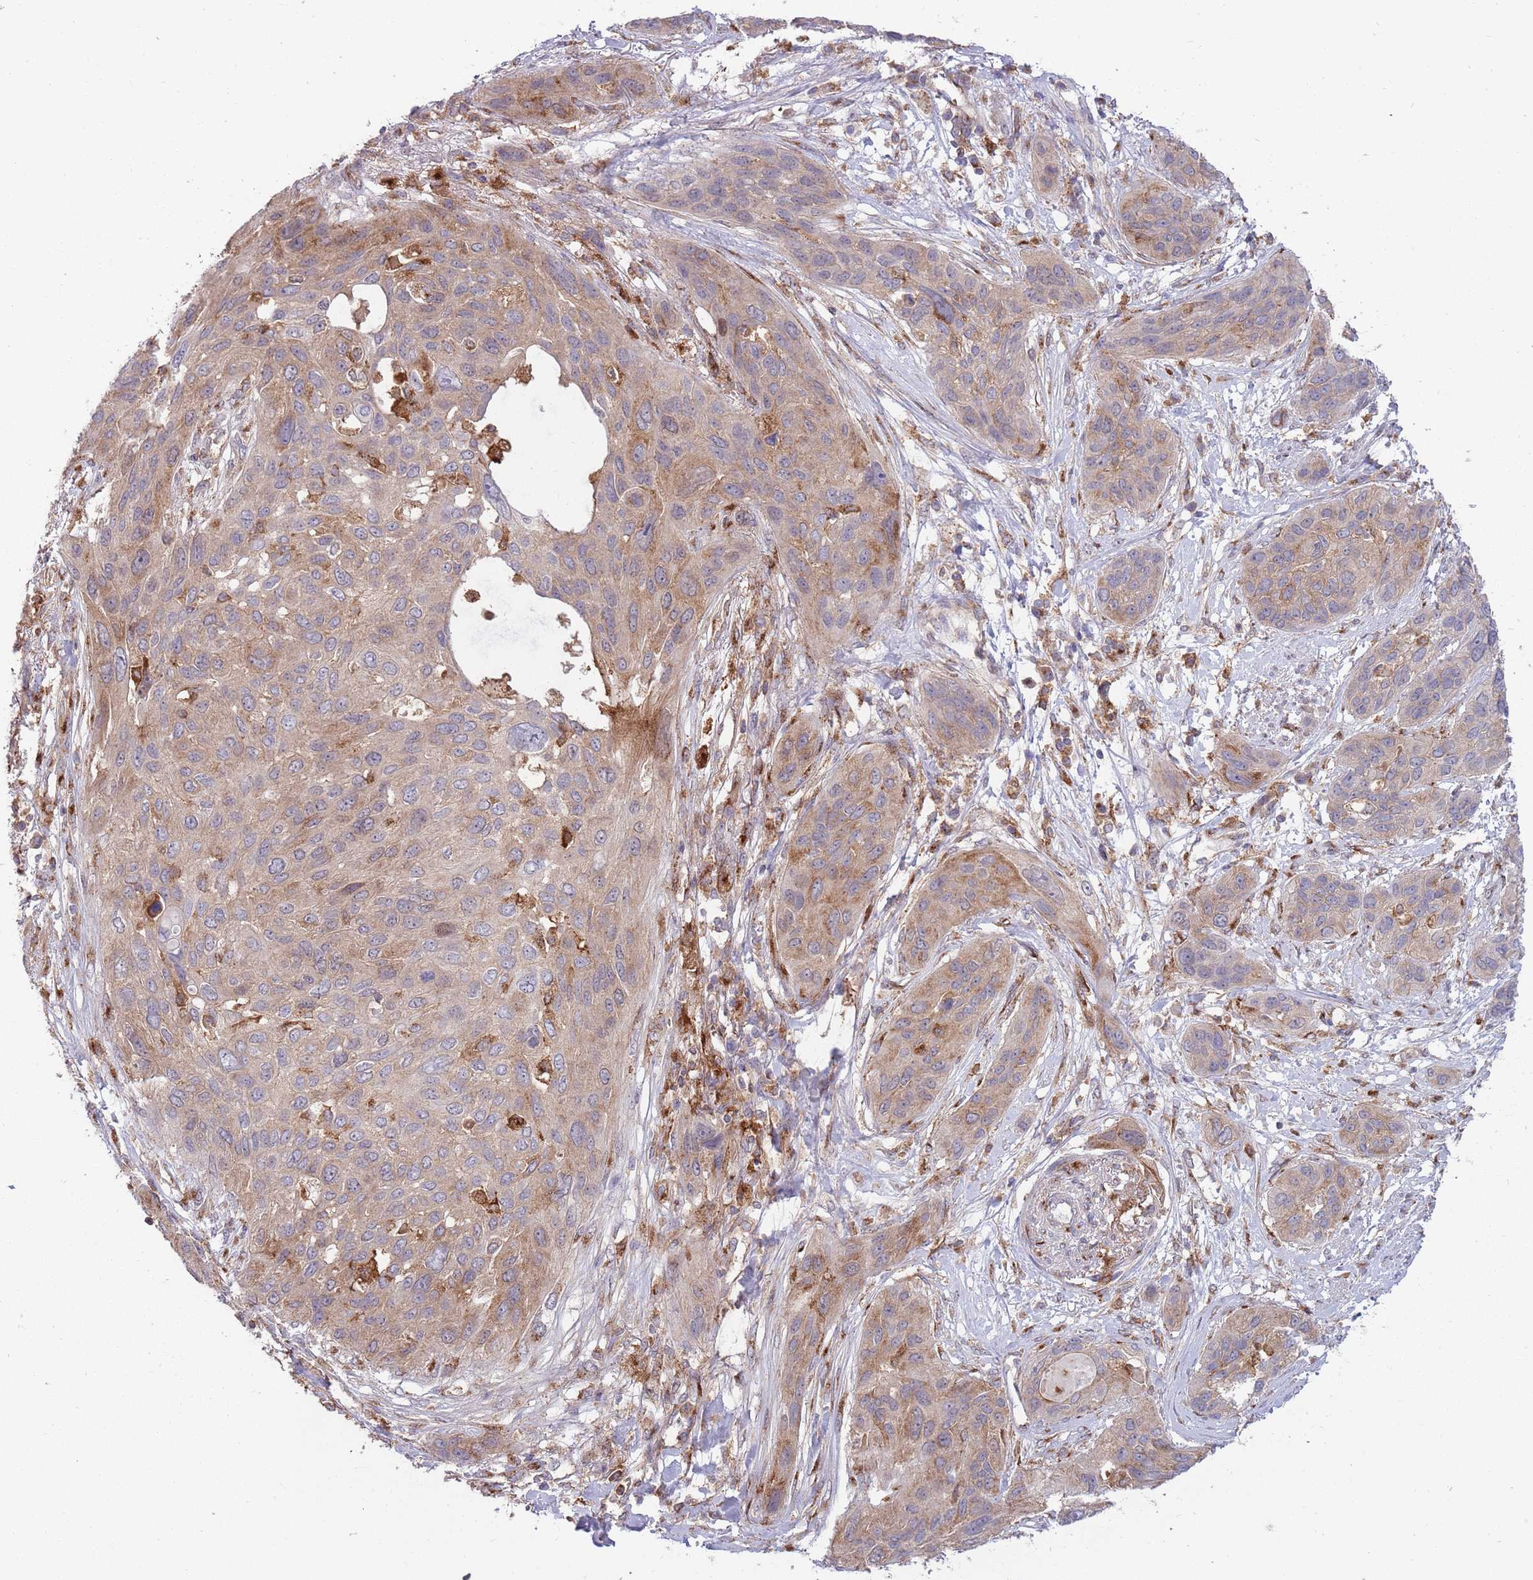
{"staining": {"intensity": "weak", "quantity": "25%-75%", "location": "cytoplasmic/membranous"}, "tissue": "lung cancer", "cell_type": "Tumor cells", "image_type": "cancer", "snomed": [{"axis": "morphology", "description": "Squamous cell carcinoma, NOS"}, {"axis": "topography", "description": "Lung"}], "caption": "Human lung squamous cell carcinoma stained with a protein marker exhibits weak staining in tumor cells.", "gene": "BTBD7", "patient": {"sex": "female", "age": 70}}